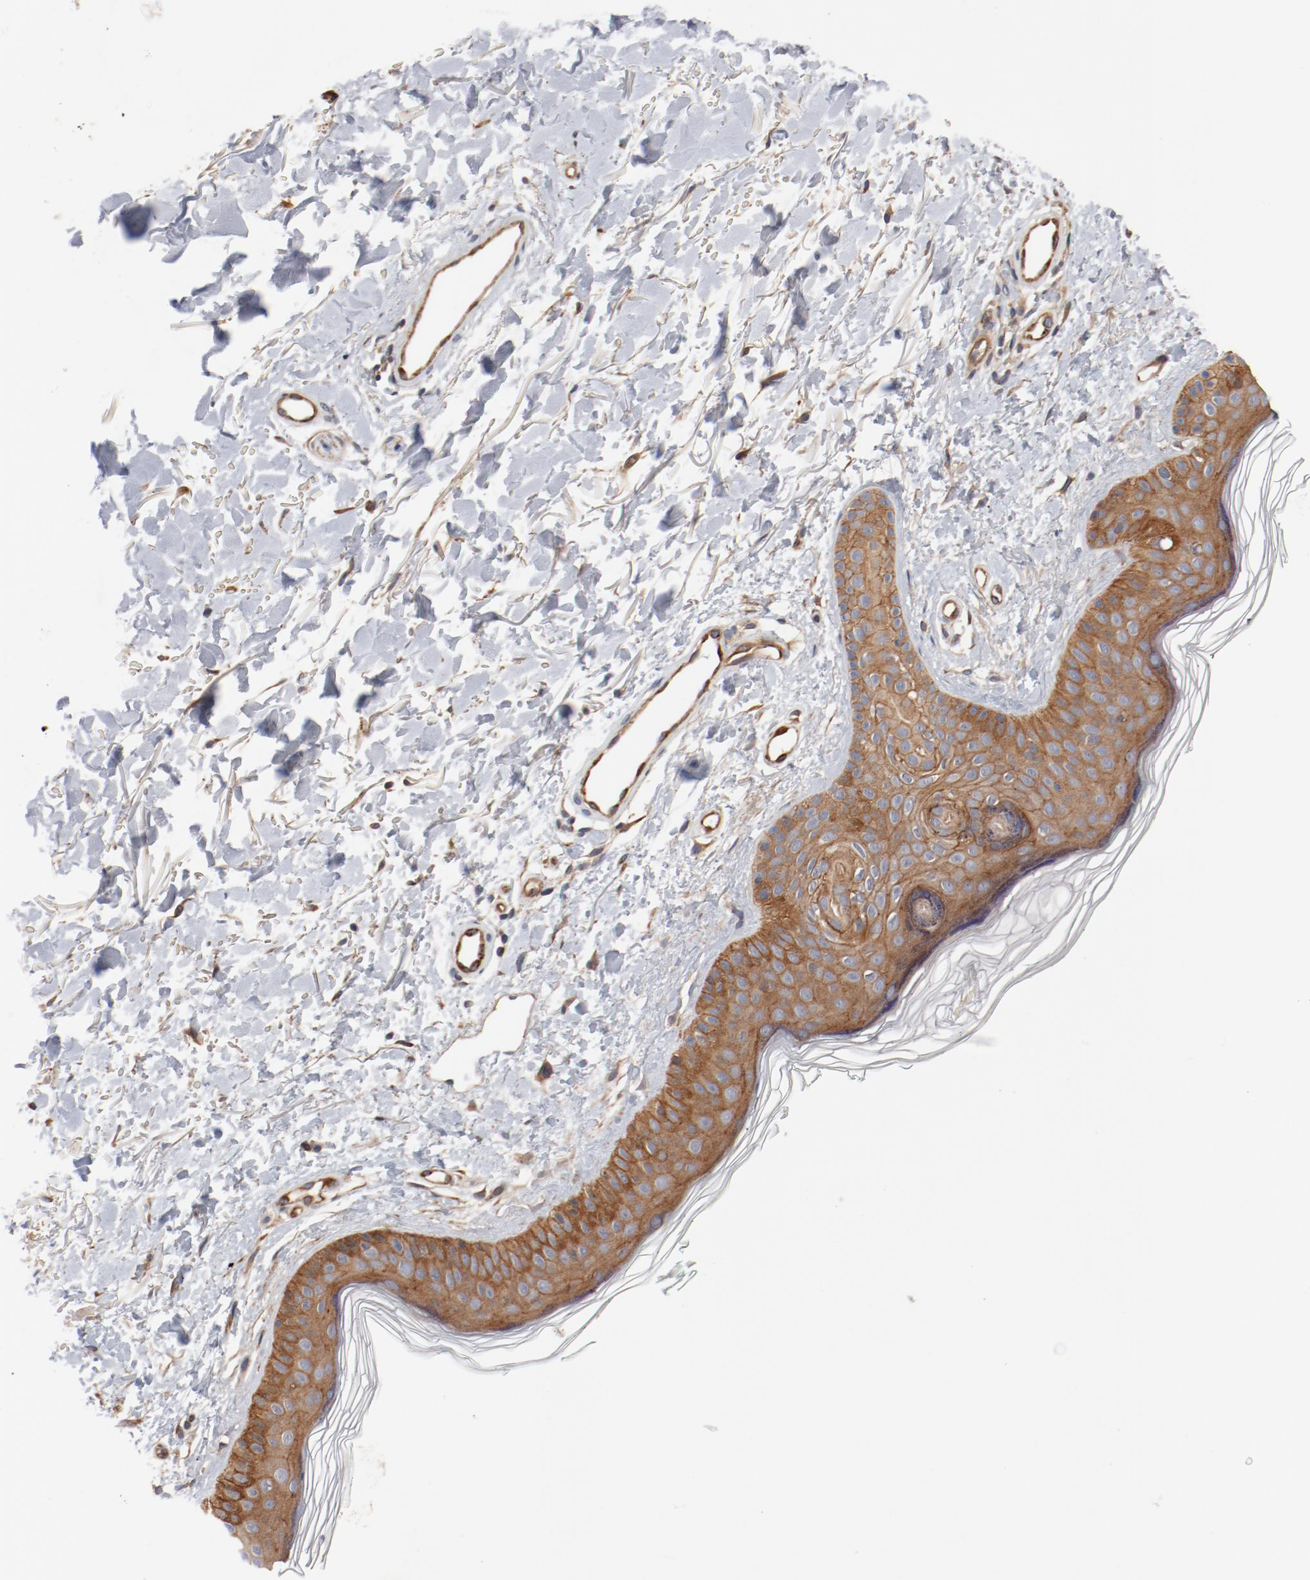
{"staining": {"intensity": "moderate", "quantity": ">75%", "location": "cytoplasmic/membranous"}, "tissue": "skin", "cell_type": "Fibroblasts", "image_type": "normal", "snomed": [{"axis": "morphology", "description": "Normal tissue, NOS"}, {"axis": "topography", "description": "Skin"}], "caption": "High-magnification brightfield microscopy of benign skin stained with DAB (3,3'-diaminobenzidine) (brown) and counterstained with hematoxylin (blue). fibroblasts exhibit moderate cytoplasmic/membranous positivity is seen in approximately>75% of cells. (DAB IHC, brown staining for protein, blue staining for nuclei).", "gene": "PITPNM2", "patient": {"sex": "male", "age": 71}}